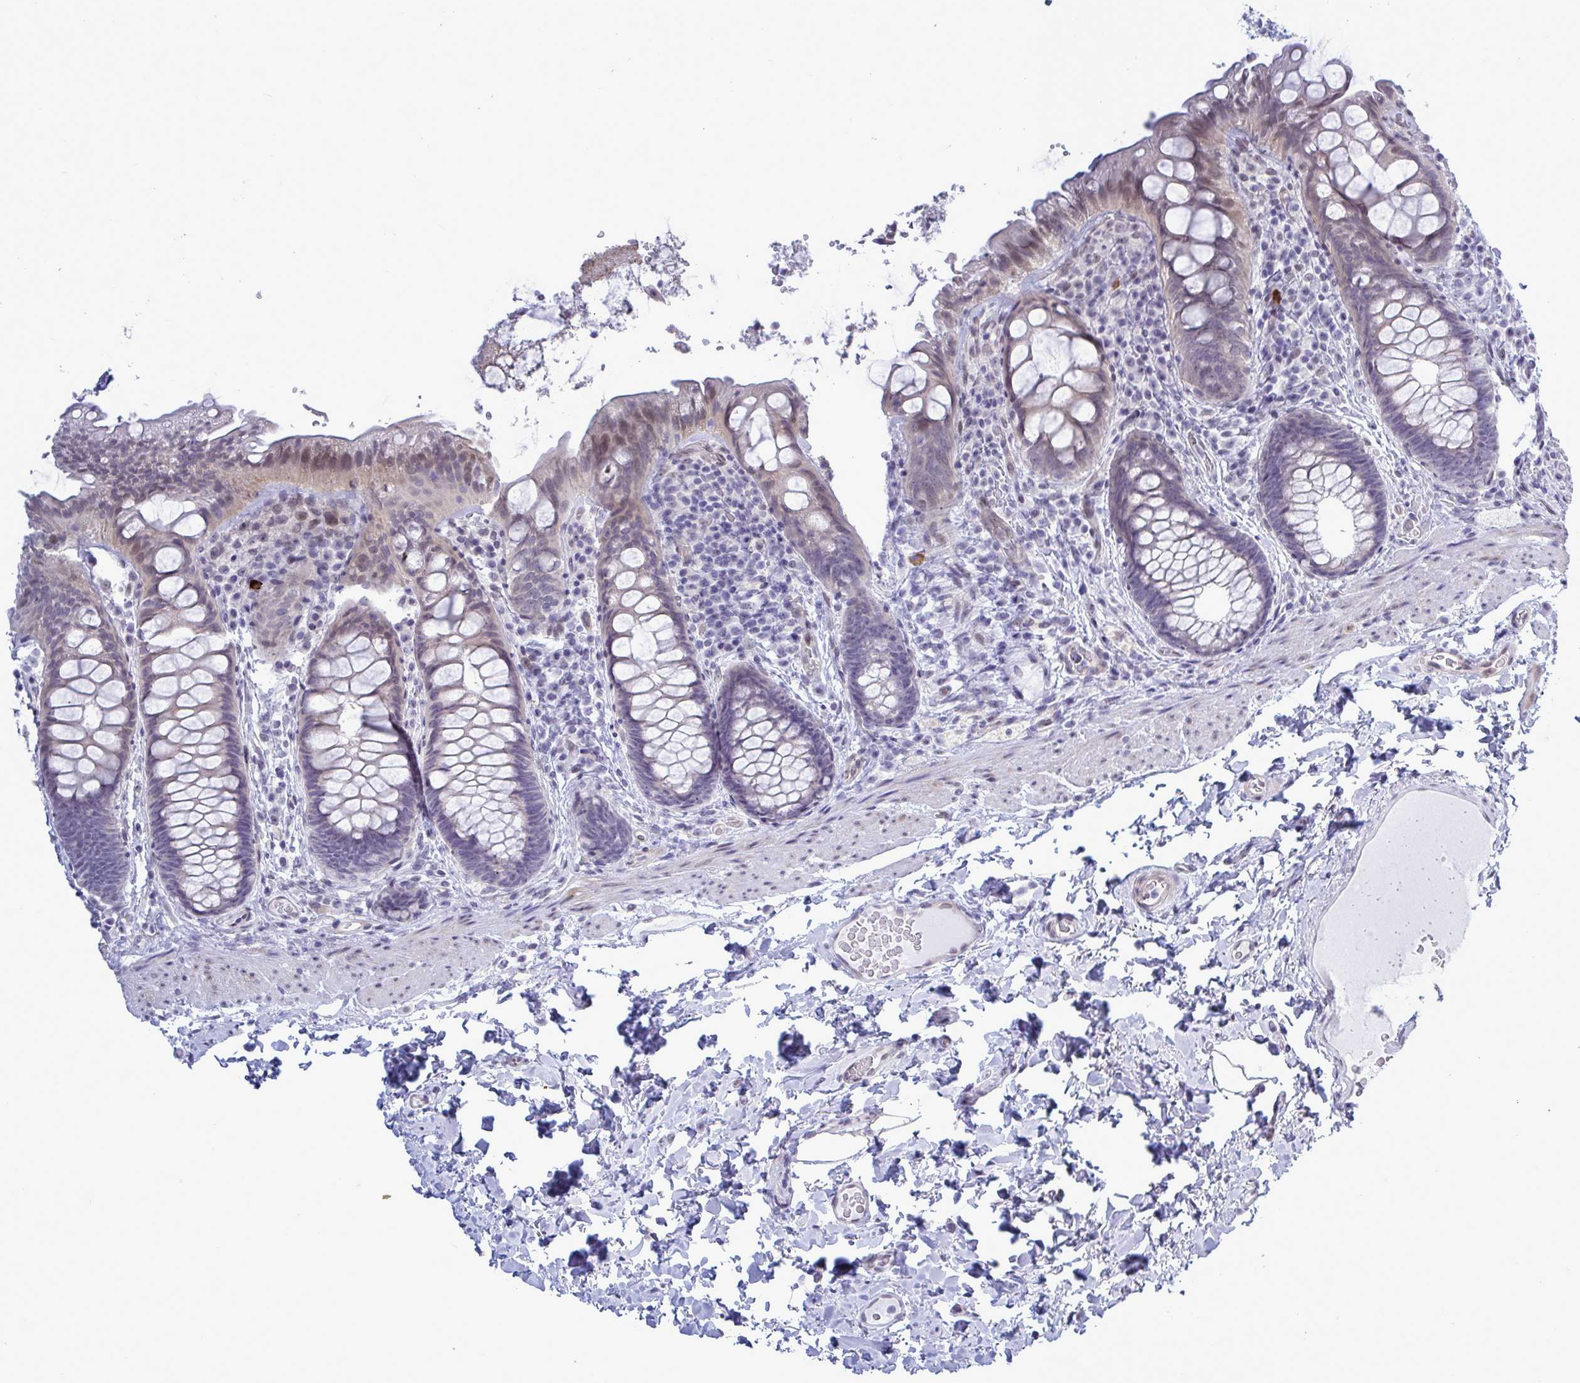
{"staining": {"intensity": "moderate", "quantity": "<25%", "location": "nuclear"}, "tissue": "rectum", "cell_type": "Glandular cells", "image_type": "normal", "snomed": [{"axis": "morphology", "description": "Normal tissue, NOS"}, {"axis": "topography", "description": "Rectum"}], "caption": "Moderate nuclear positivity is identified in about <25% of glandular cells in unremarkable rectum.", "gene": "MFSD4A", "patient": {"sex": "female", "age": 69}}